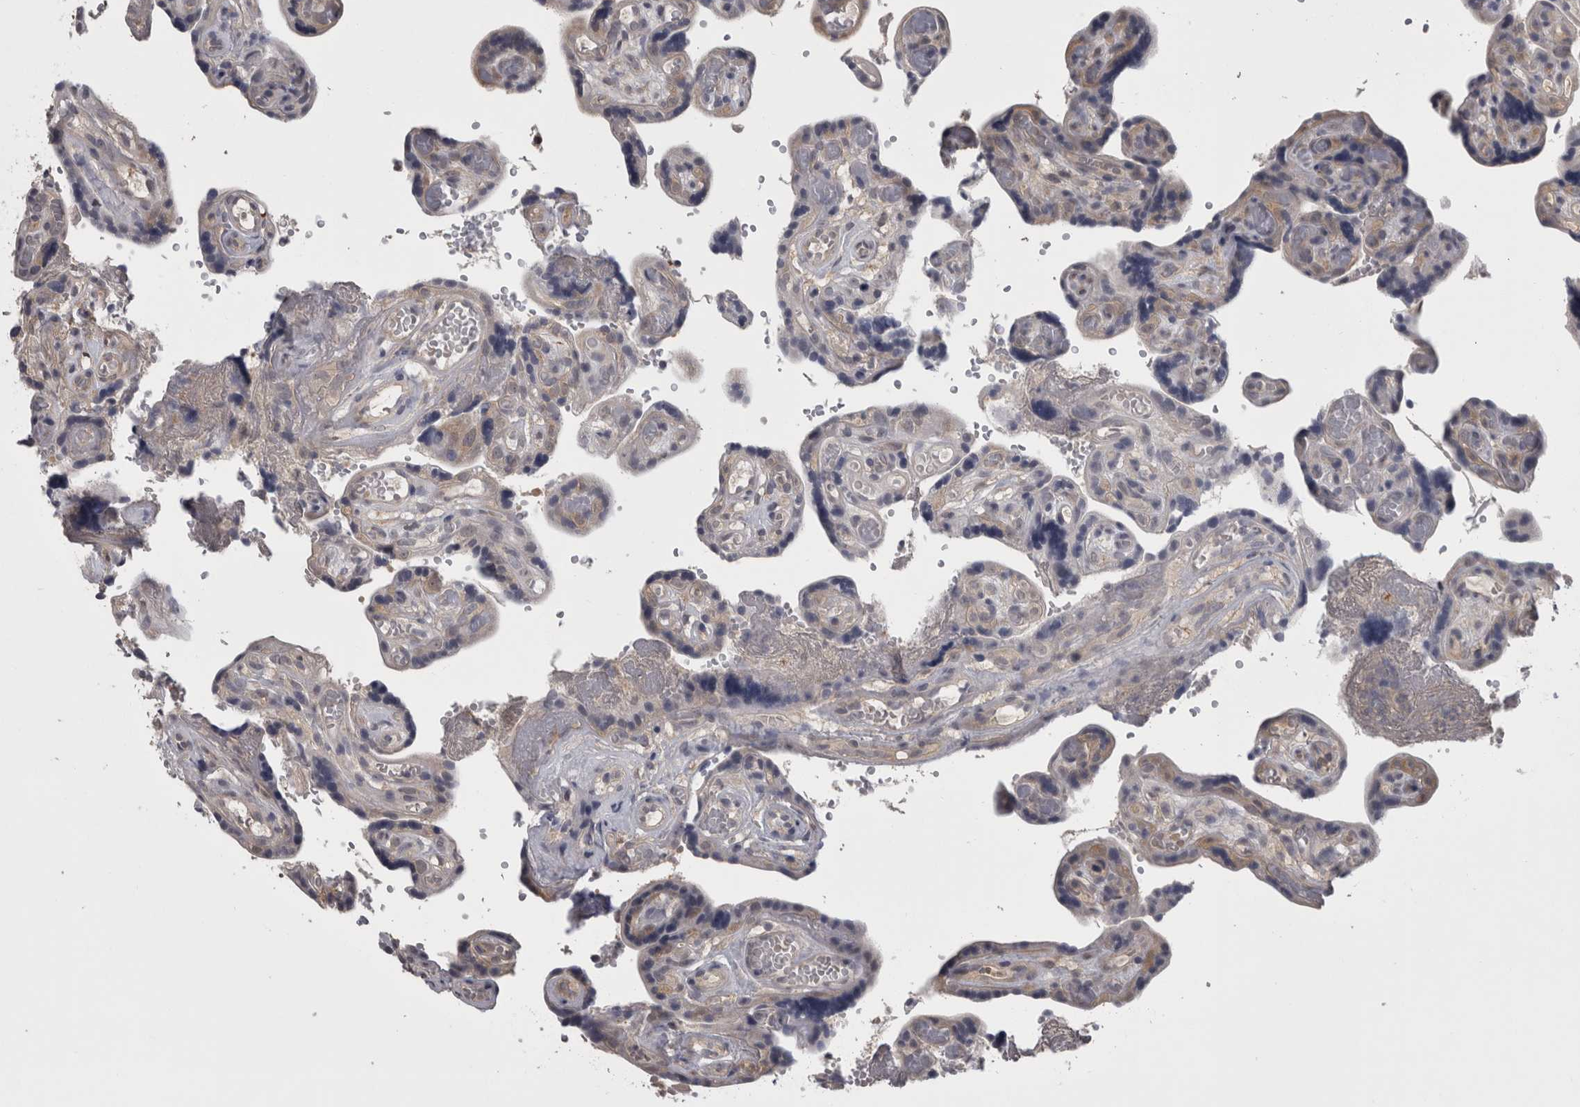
{"staining": {"intensity": "weak", "quantity": ">75%", "location": "cytoplasmic/membranous"}, "tissue": "placenta", "cell_type": "Decidual cells", "image_type": "normal", "snomed": [{"axis": "morphology", "description": "Normal tissue, NOS"}, {"axis": "topography", "description": "Placenta"}], "caption": "The immunohistochemical stain shows weak cytoplasmic/membranous expression in decidual cells of normal placenta. (DAB IHC with brightfield microscopy, high magnification).", "gene": "APRT", "patient": {"sex": "female", "age": 30}}